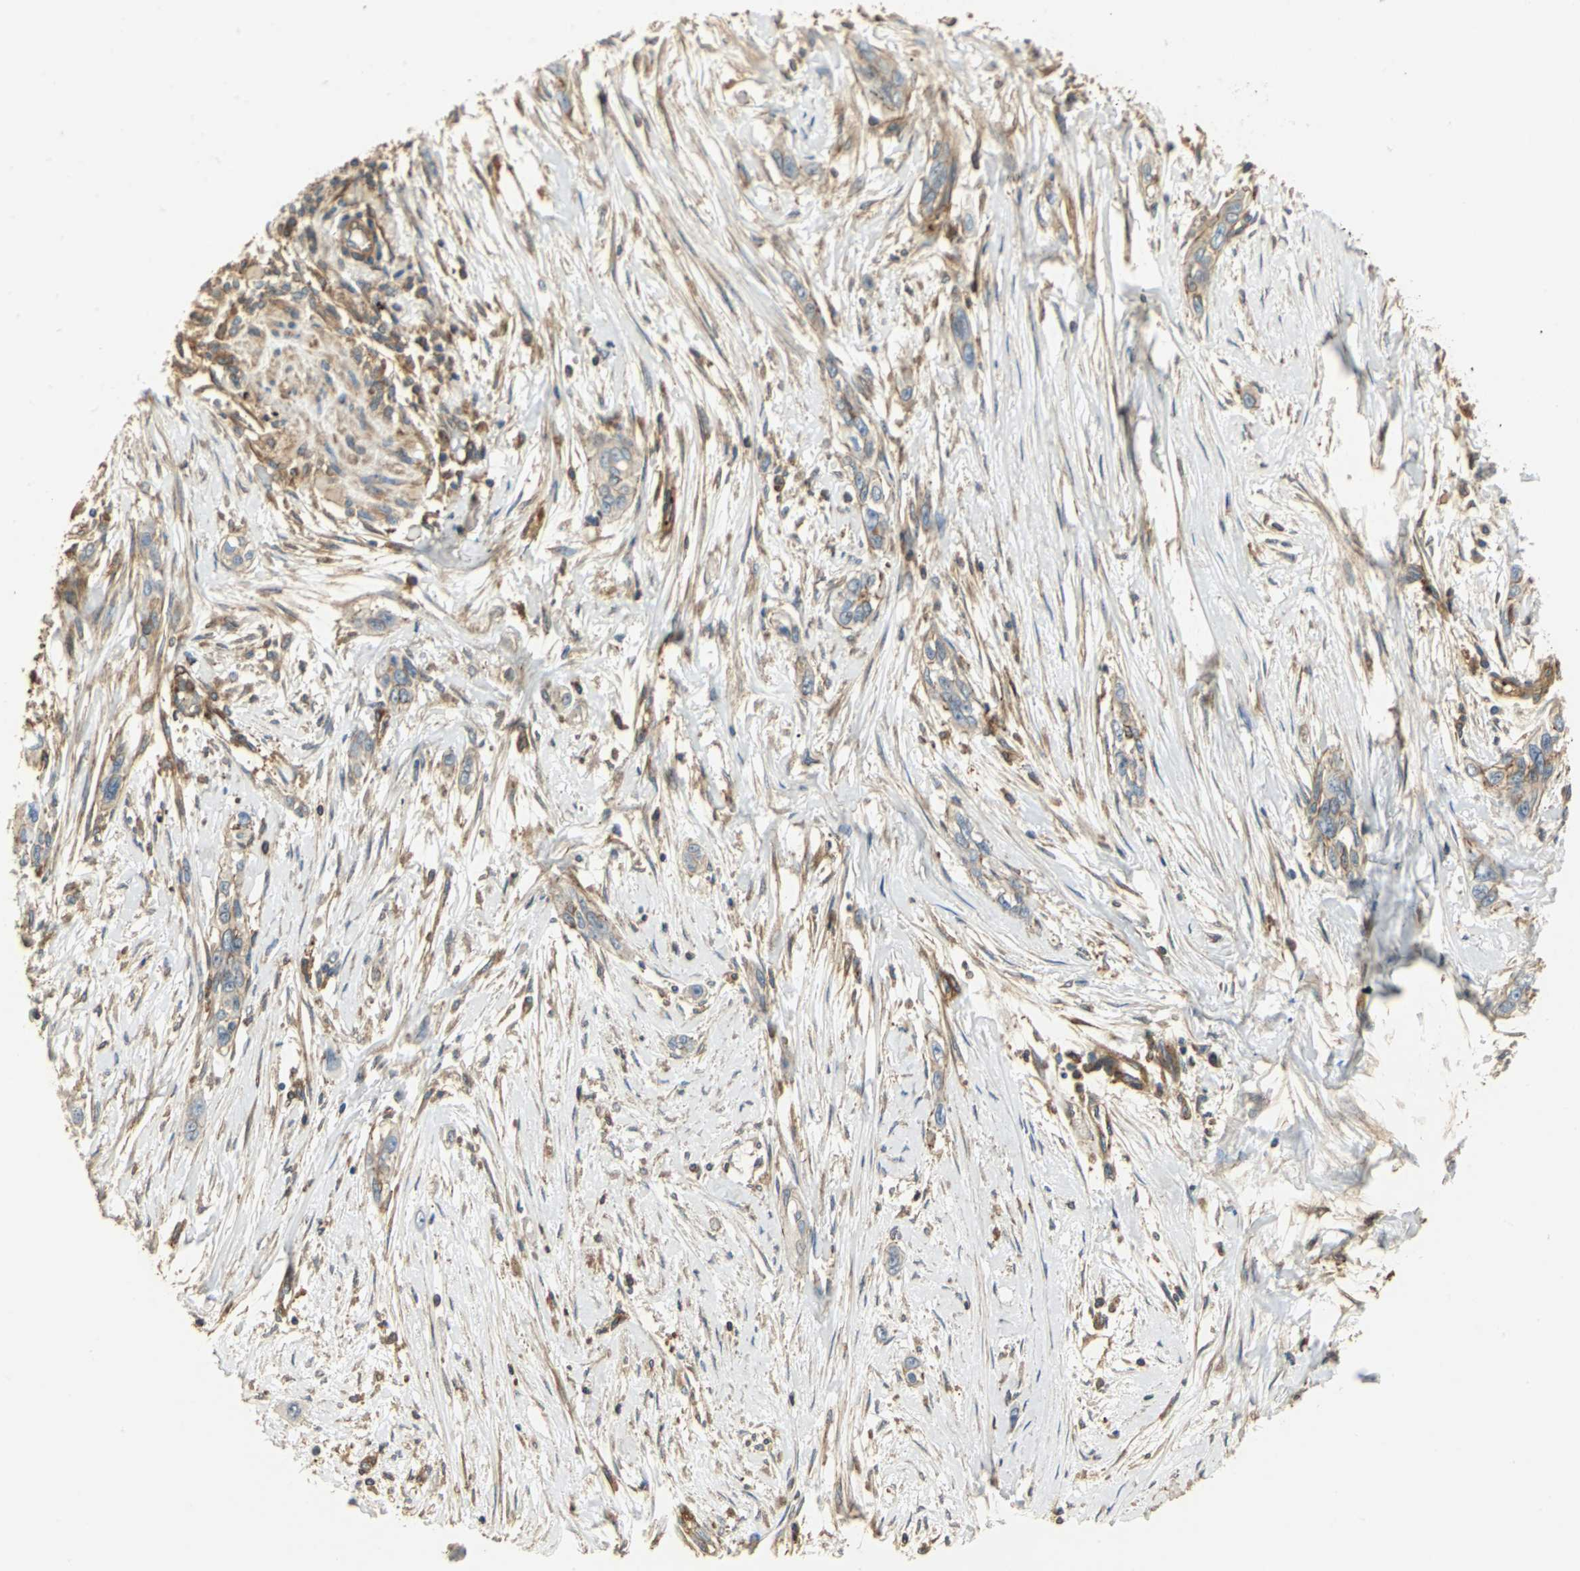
{"staining": {"intensity": "weak", "quantity": ">75%", "location": "cytoplasmic/membranous"}, "tissue": "pancreatic cancer", "cell_type": "Tumor cells", "image_type": "cancer", "snomed": [{"axis": "morphology", "description": "Adenocarcinoma, NOS"}, {"axis": "topography", "description": "Pancreas"}], "caption": "An image of human pancreatic cancer stained for a protein displays weak cytoplasmic/membranous brown staining in tumor cells.", "gene": "TLN1", "patient": {"sex": "female", "age": 60}}